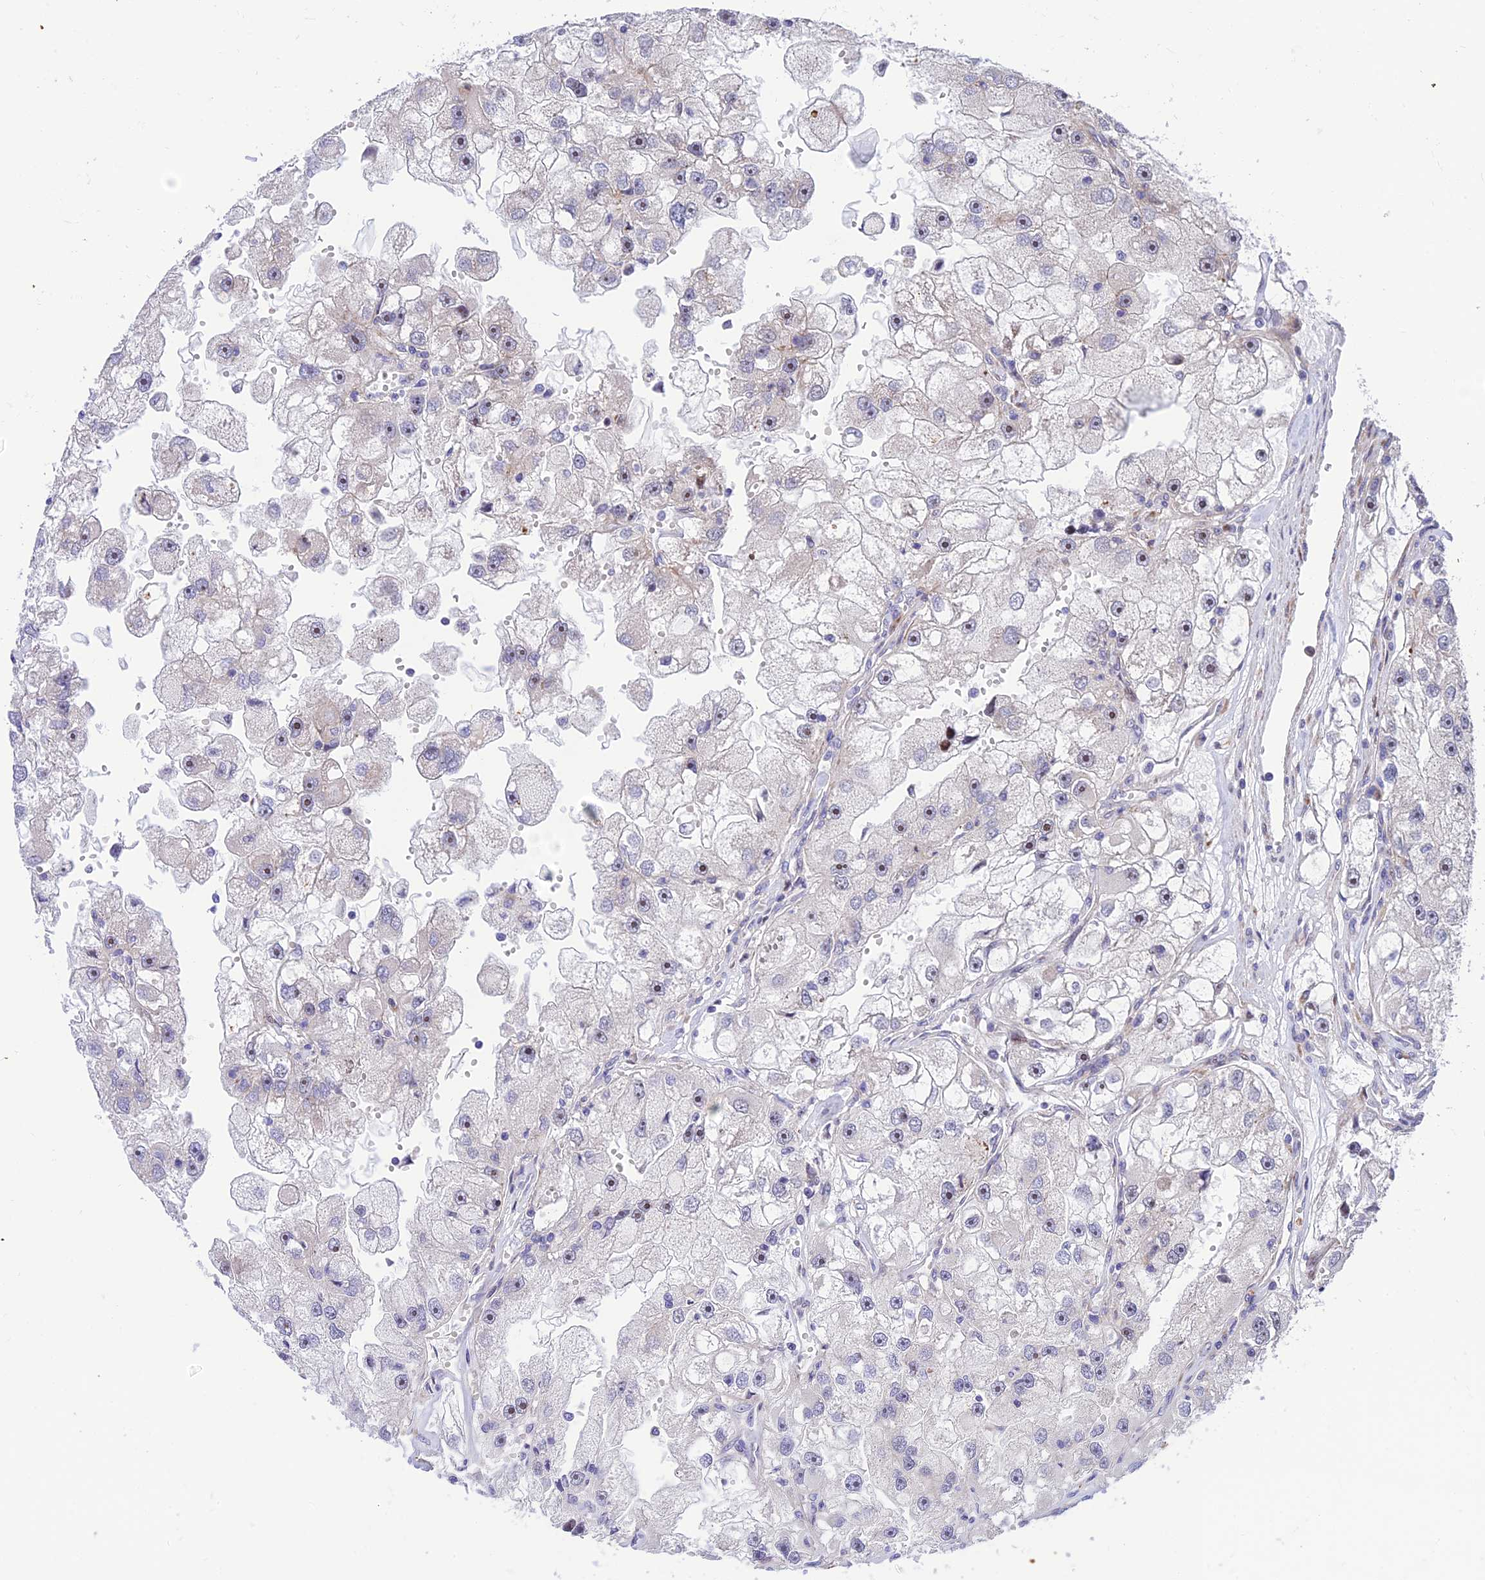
{"staining": {"intensity": "moderate", "quantity": "<25%", "location": "nuclear"}, "tissue": "renal cancer", "cell_type": "Tumor cells", "image_type": "cancer", "snomed": [{"axis": "morphology", "description": "Adenocarcinoma, NOS"}, {"axis": "topography", "description": "Kidney"}], "caption": "This photomicrograph demonstrates IHC staining of human adenocarcinoma (renal), with low moderate nuclear expression in approximately <25% of tumor cells.", "gene": "KBTBD7", "patient": {"sex": "male", "age": 63}}